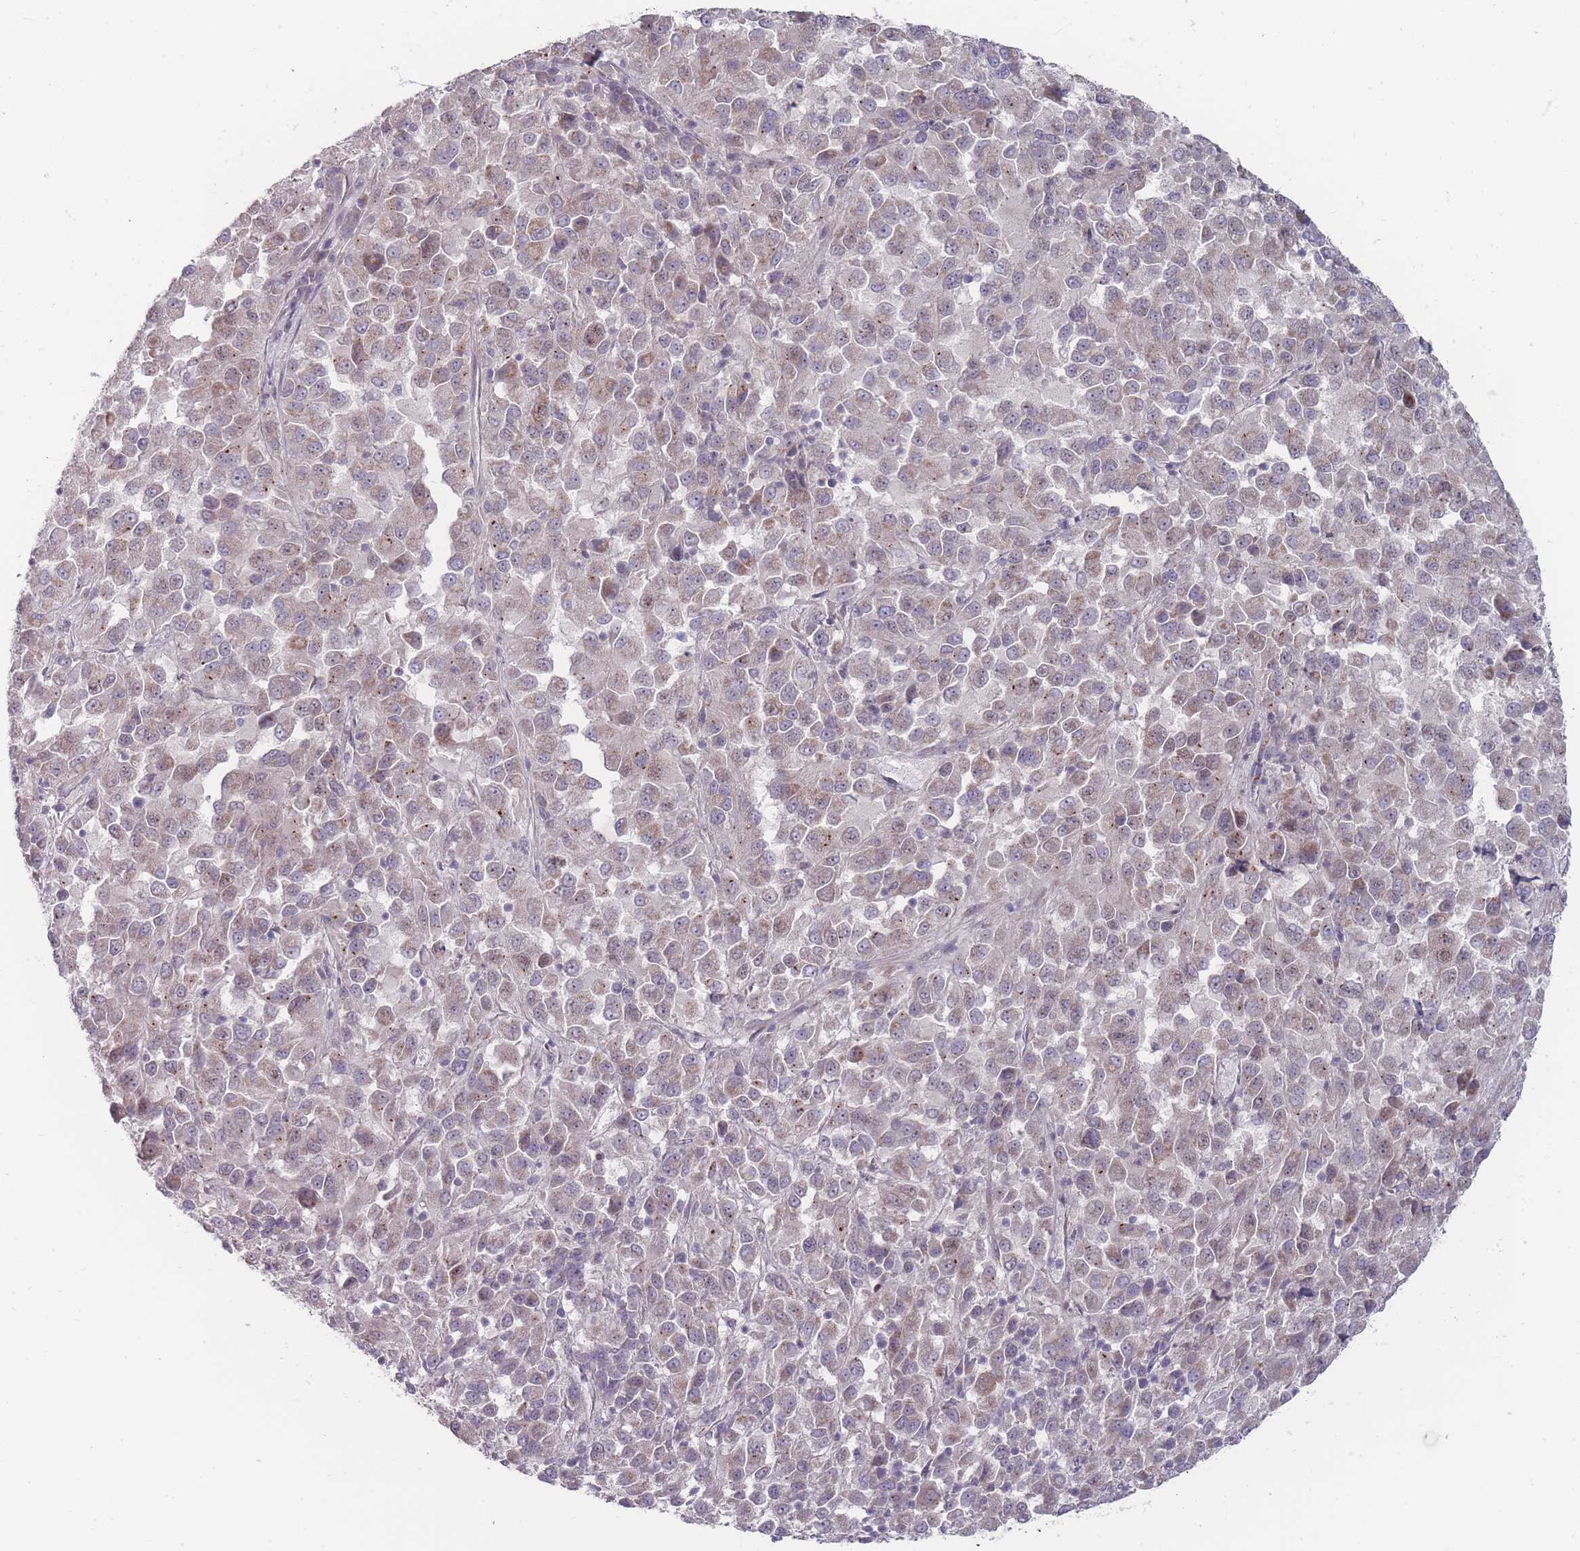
{"staining": {"intensity": "weak", "quantity": "25%-75%", "location": "cytoplasmic/membranous"}, "tissue": "melanoma", "cell_type": "Tumor cells", "image_type": "cancer", "snomed": [{"axis": "morphology", "description": "Malignant melanoma, Metastatic site"}, {"axis": "topography", "description": "Lung"}], "caption": "Approximately 25%-75% of tumor cells in human malignant melanoma (metastatic site) show weak cytoplasmic/membranous protein staining as visualized by brown immunohistochemical staining.", "gene": "PCDH12", "patient": {"sex": "male", "age": 64}}